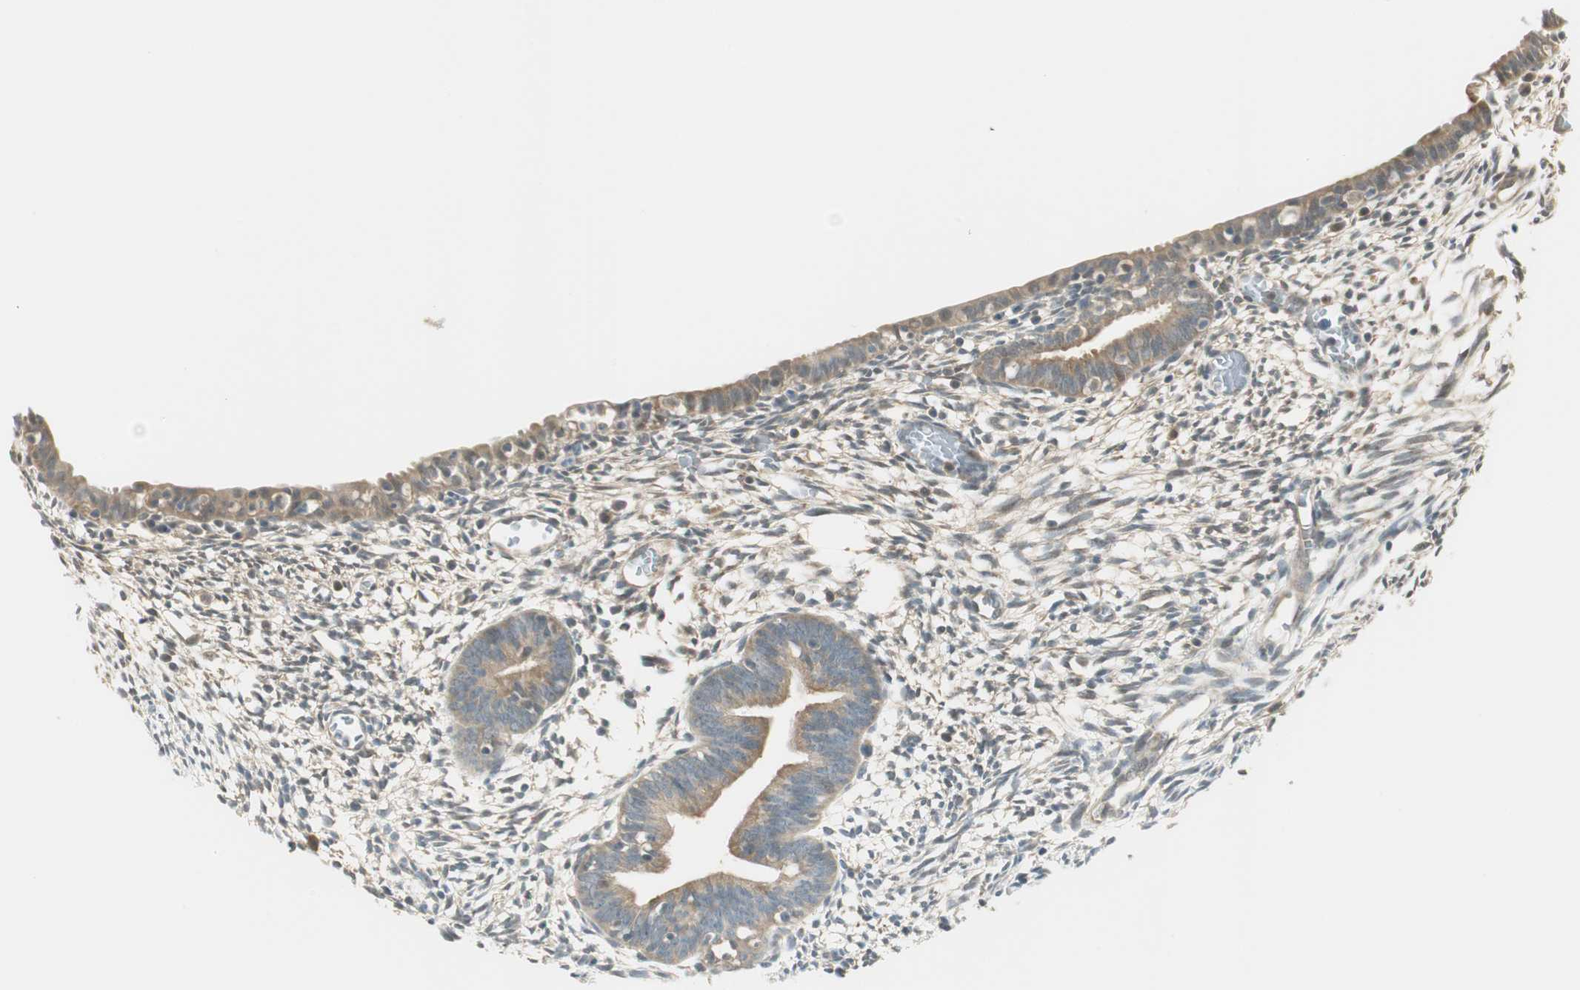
{"staining": {"intensity": "negative", "quantity": "none", "location": "none"}, "tissue": "endometrium", "cell_type": "Cells in endometrial stroma", "image_type": "normal", "snomed": [{"axis": "morphology", "description": "Normal tissue, NOS"}, {"axis": "morphology", "description": "Atrophy, NOS"}, {"axis": "topography", "description": "Uterus"}, {"axis": "topography", "description": "Endometrium"}], "caption": "The immunohistochemistry micrograph has no significant staining in cells in endometrial stroma of endometrium.", "gene": "PSMD8", "patient": {"sex": "female", "age": 68}}